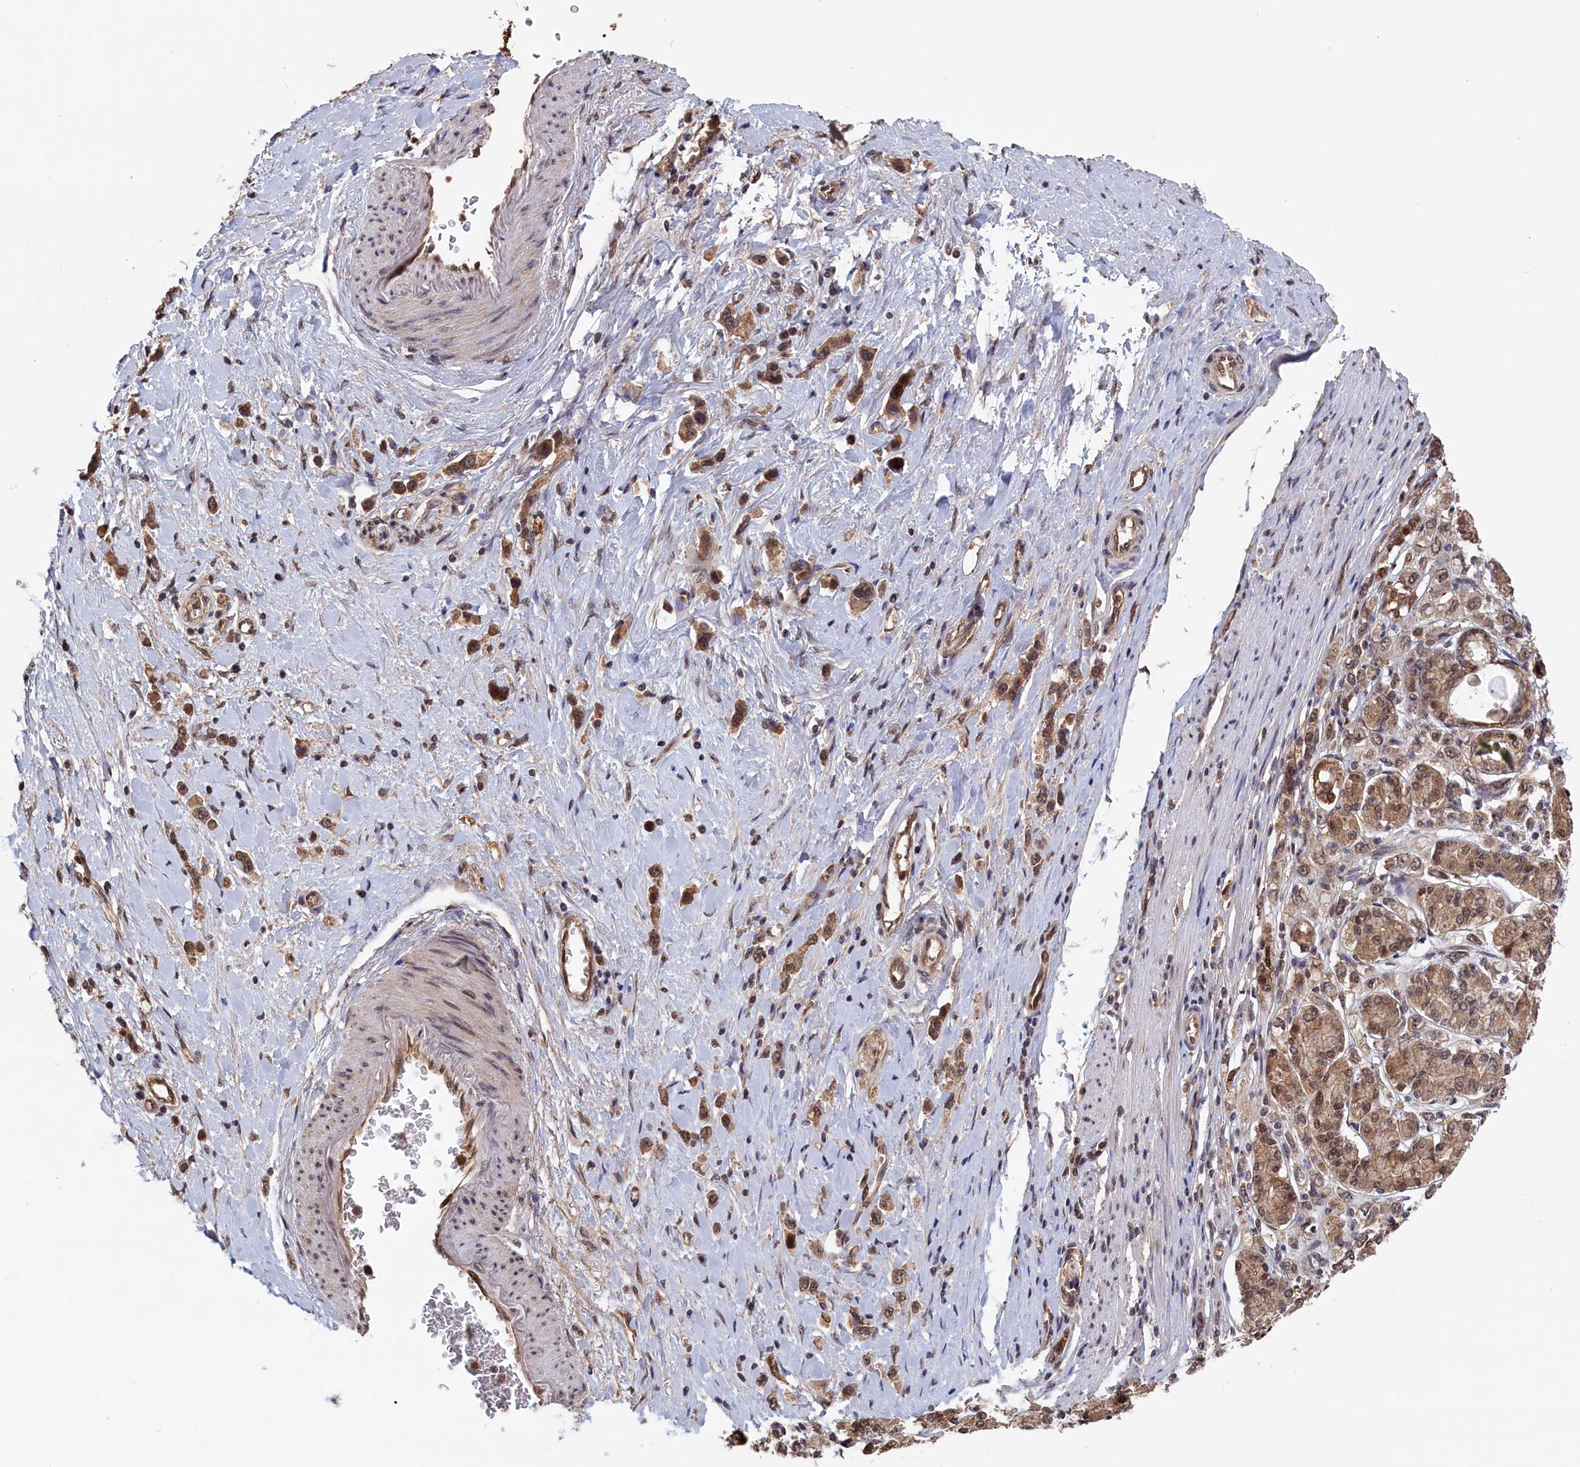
{"staining": {"intensity": "moderate", "quantity": ">75%", "location": "cytoplasmic/membranous,nuclear"}, "tissue": "stomach cancer", "cell_type": "Tumor cells", "image_type": "cancer", "snomed": [{"axis": "morphology", "description": "Adenocarcinoma, NOS"}, {"axis": "topography", "description": "Stomach"}], "caption": "Adenocarcinoma (stomach) was stained to show a protein in brown. There is medium levels of moderate cytoplasmic/membranous and nuclear staining in approximately >75% of tumor cells.", "gene": "PLP2", "patient": {"sex": "female", "age": 65}}